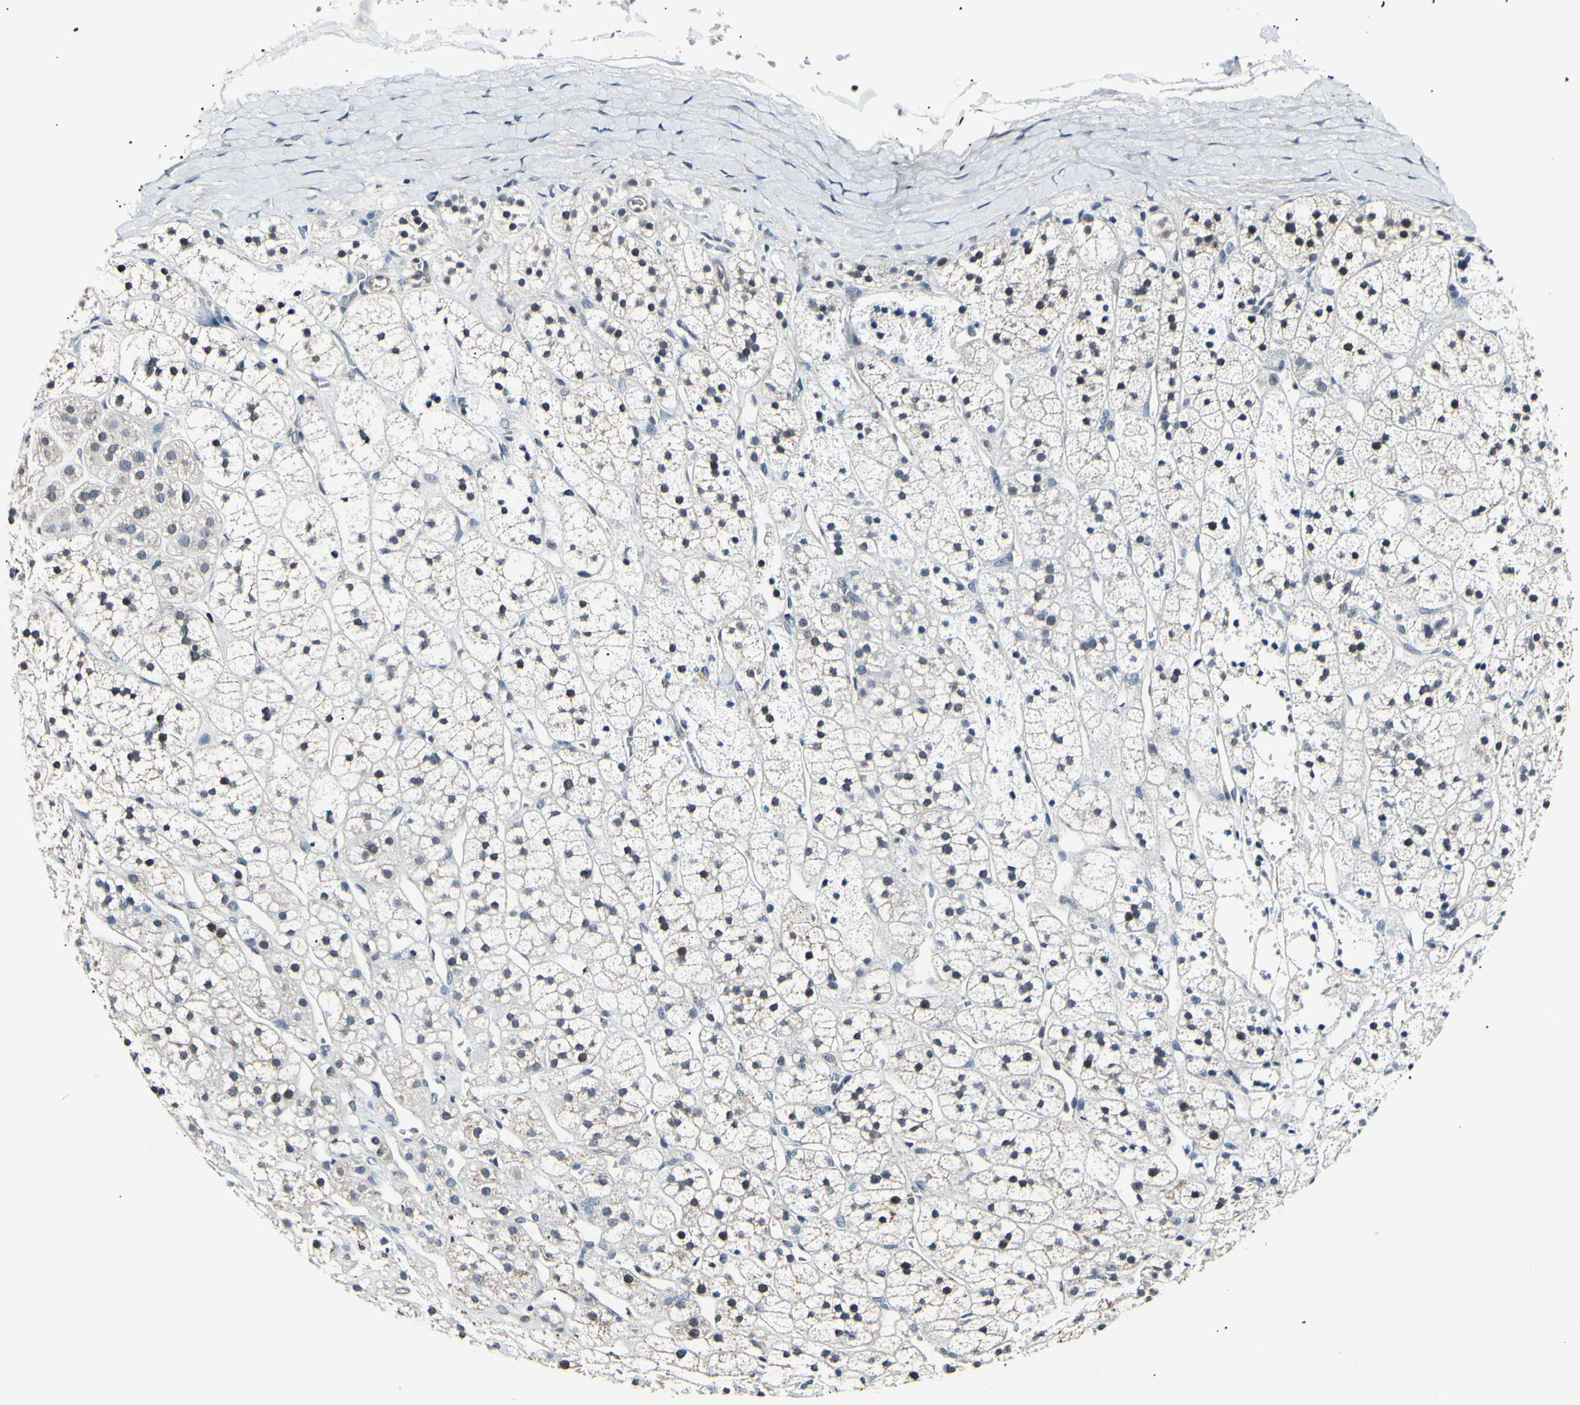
{"staining": {"intensity": "weak", "quantity": "25%-75%", "location": "cytoplasmic/membranous,nuclear"}, "tissue": "adrenal gland", "cell_type": "Glandular cells", "image_type": "normal", "snomed": [{"axis": "morphology", "description": "Normal tissue, NOS"}, {"axis": "topography", "description": "Adrenal gland"}], "caption": "This photomicrograph displays immunohistochemistry (IHC) staining of unremarkable adrenal gland, with low weak cytoplasmic/membranous,nuclear staining in about 25%-75% of glandular cells.", "gene": "AK1", "patient": {"sex": "male", "age": 56}}